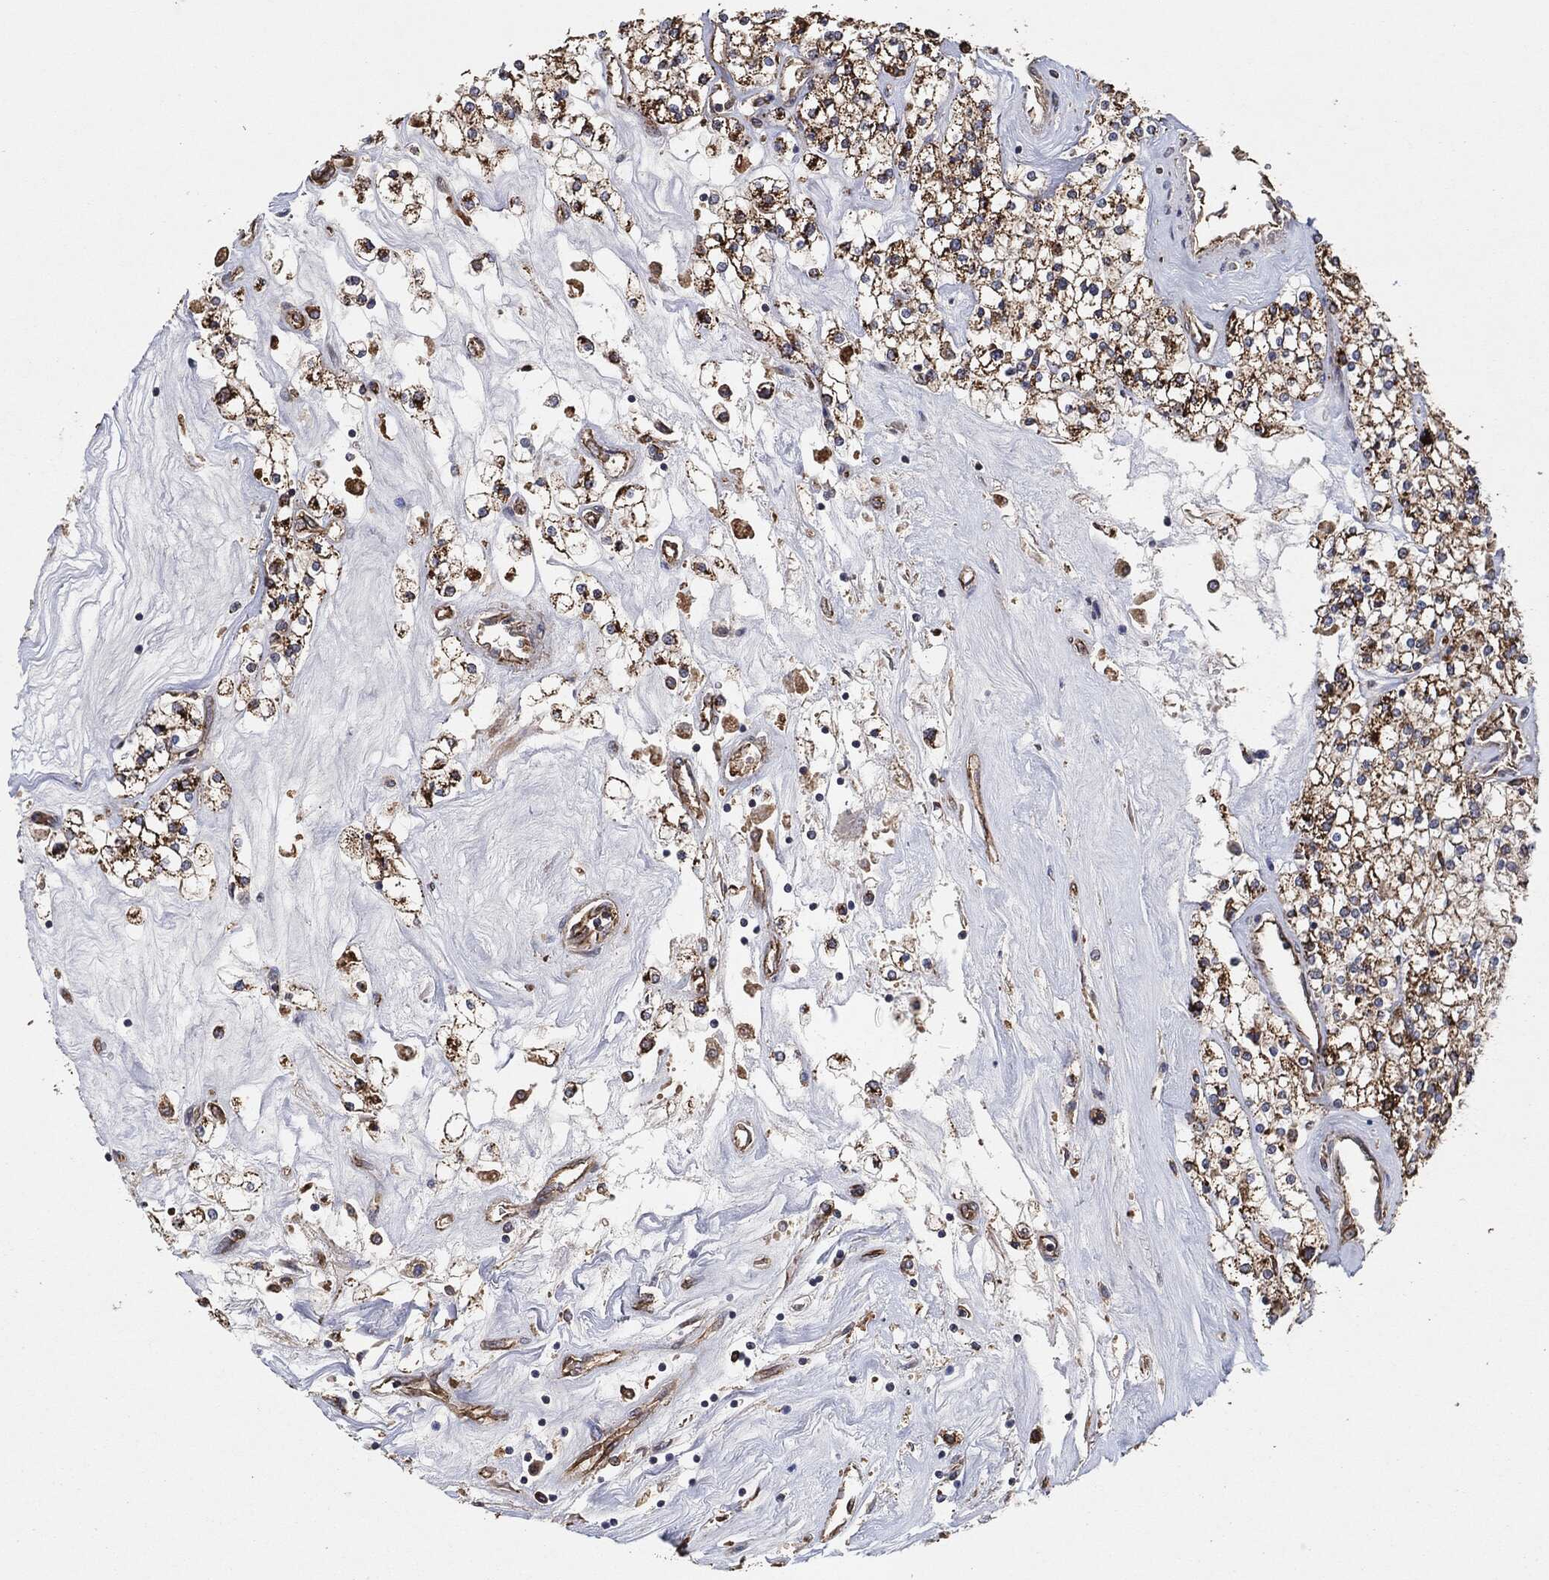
{"staining": {"intensity": "strong", "quantity": "25%-75%", "location": "cytoplasmic/membranous"}, "tissue": "renal cancer", "cell_type": "Tumor cells", "image_type": "cancer", "snomed": [{"axis": "morphology", "description": "Adenocarcinoma, NOS"}, {"axis": "topography", "description": "Kidney"}], "caption": "Renal cancer stained with a protein marker shows strong staining in tumor cells.", "gene": "CTNNA1", "patient": {"sex": "male", "age": 80}}